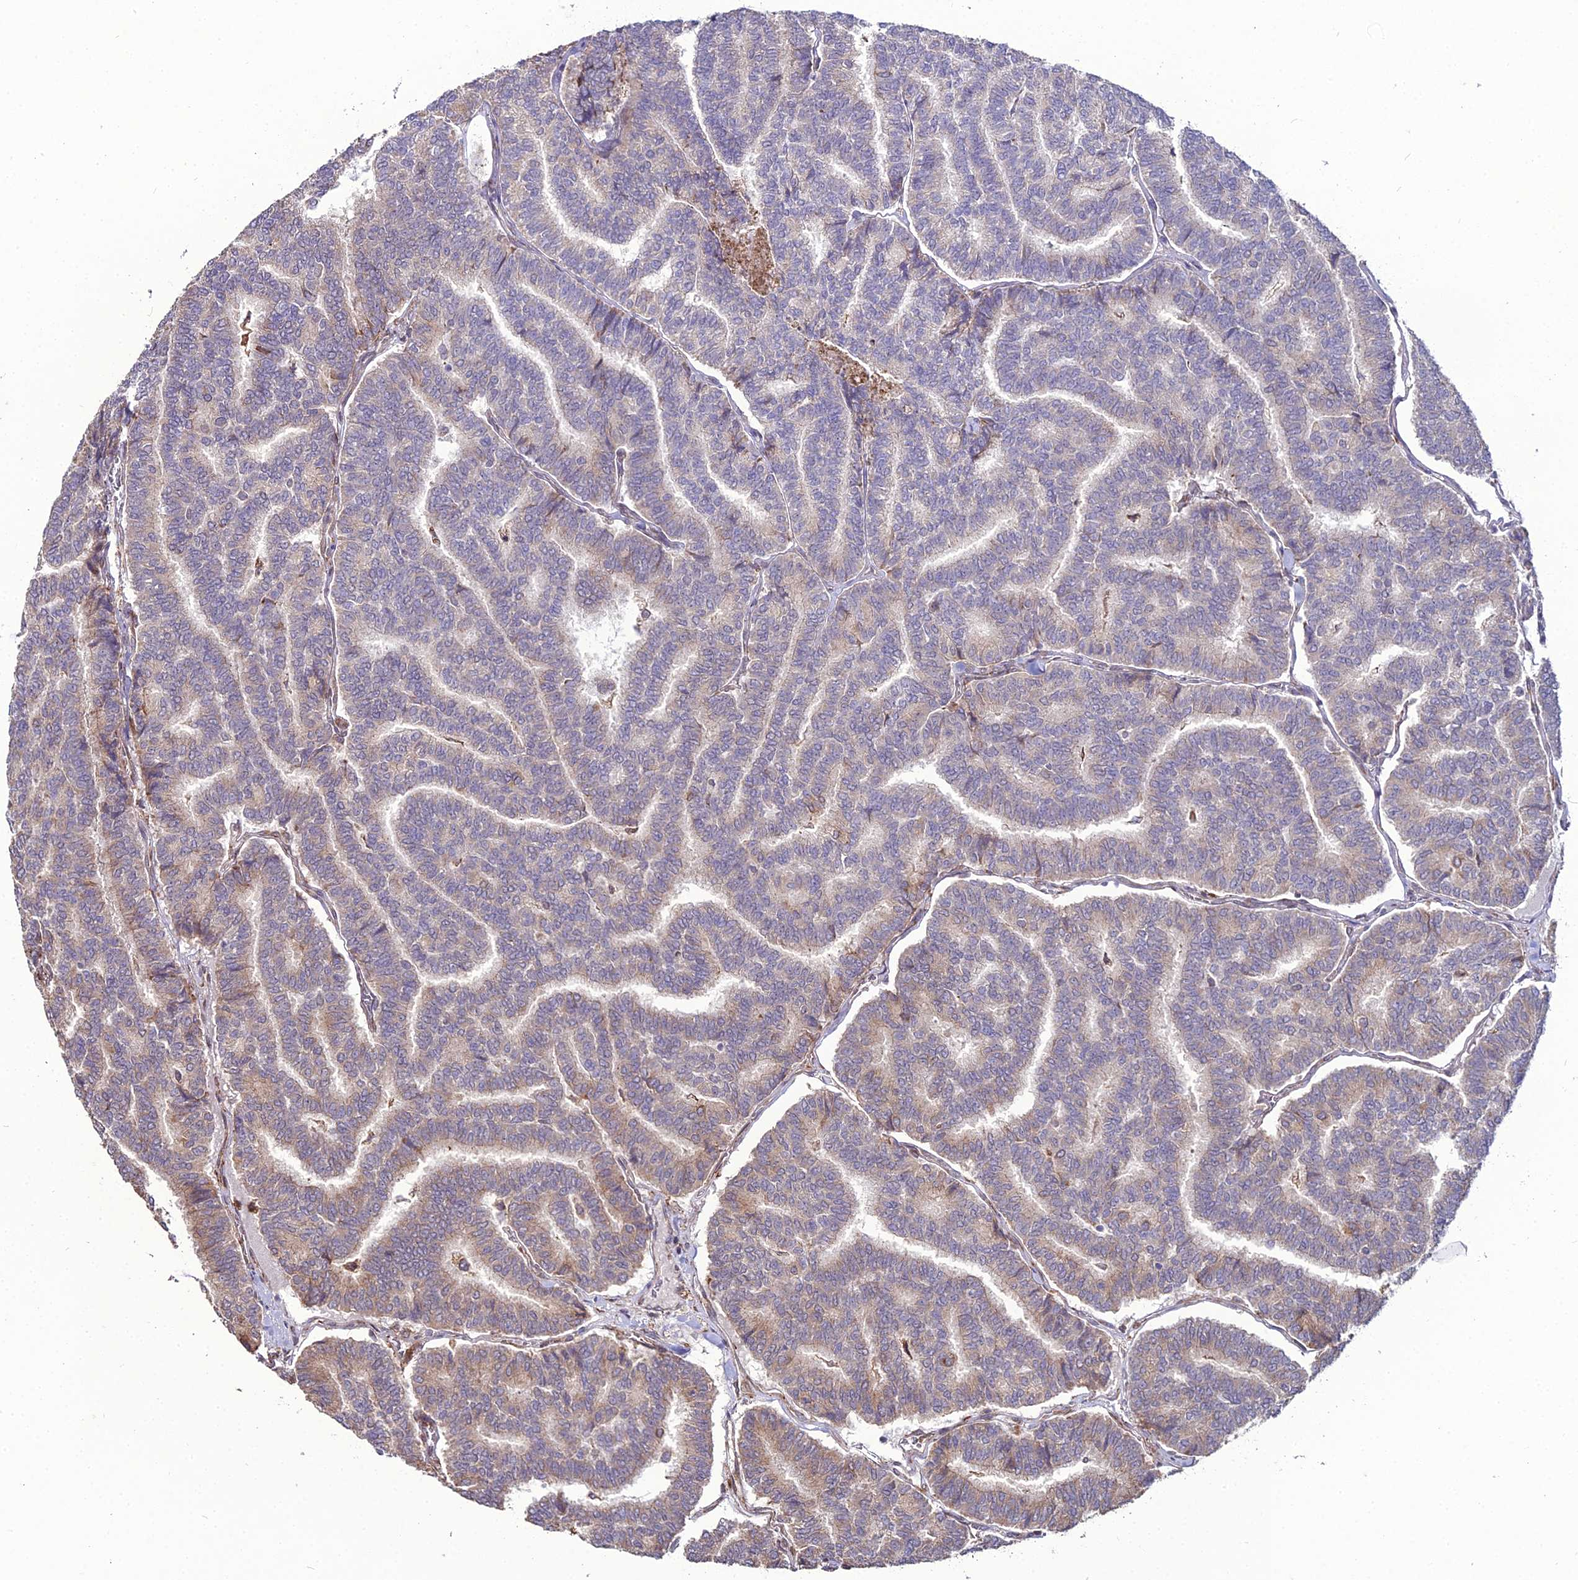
{"staining": {"intensity": "weak", "quantity": "25%-75%", "location": "cytoplasmic/membranous"}, "tissue": "thyroid cancer", "cell_type": "Tumor cells", "image_type": "cancer", "snomed": [{"axis": "morphology", "description": "Papillary adenocarcinoma, NOS"}, {"axis": "topography", "description": "Thyroid gland"}], "caption": "A histopathology image of human thyroid cancer (papillary adenocarcinoma) stained for a protein displays weak cytoplasmic/membranous brown staining in tumor cells. Using DAB (3,3'-diaminobenzidine) (brown) and hematoxylin (blue) stains, captured at high magnification using brightfield microscopy.", "gene": "TROAP", "patient": {"sex": "female", "age": 35}}